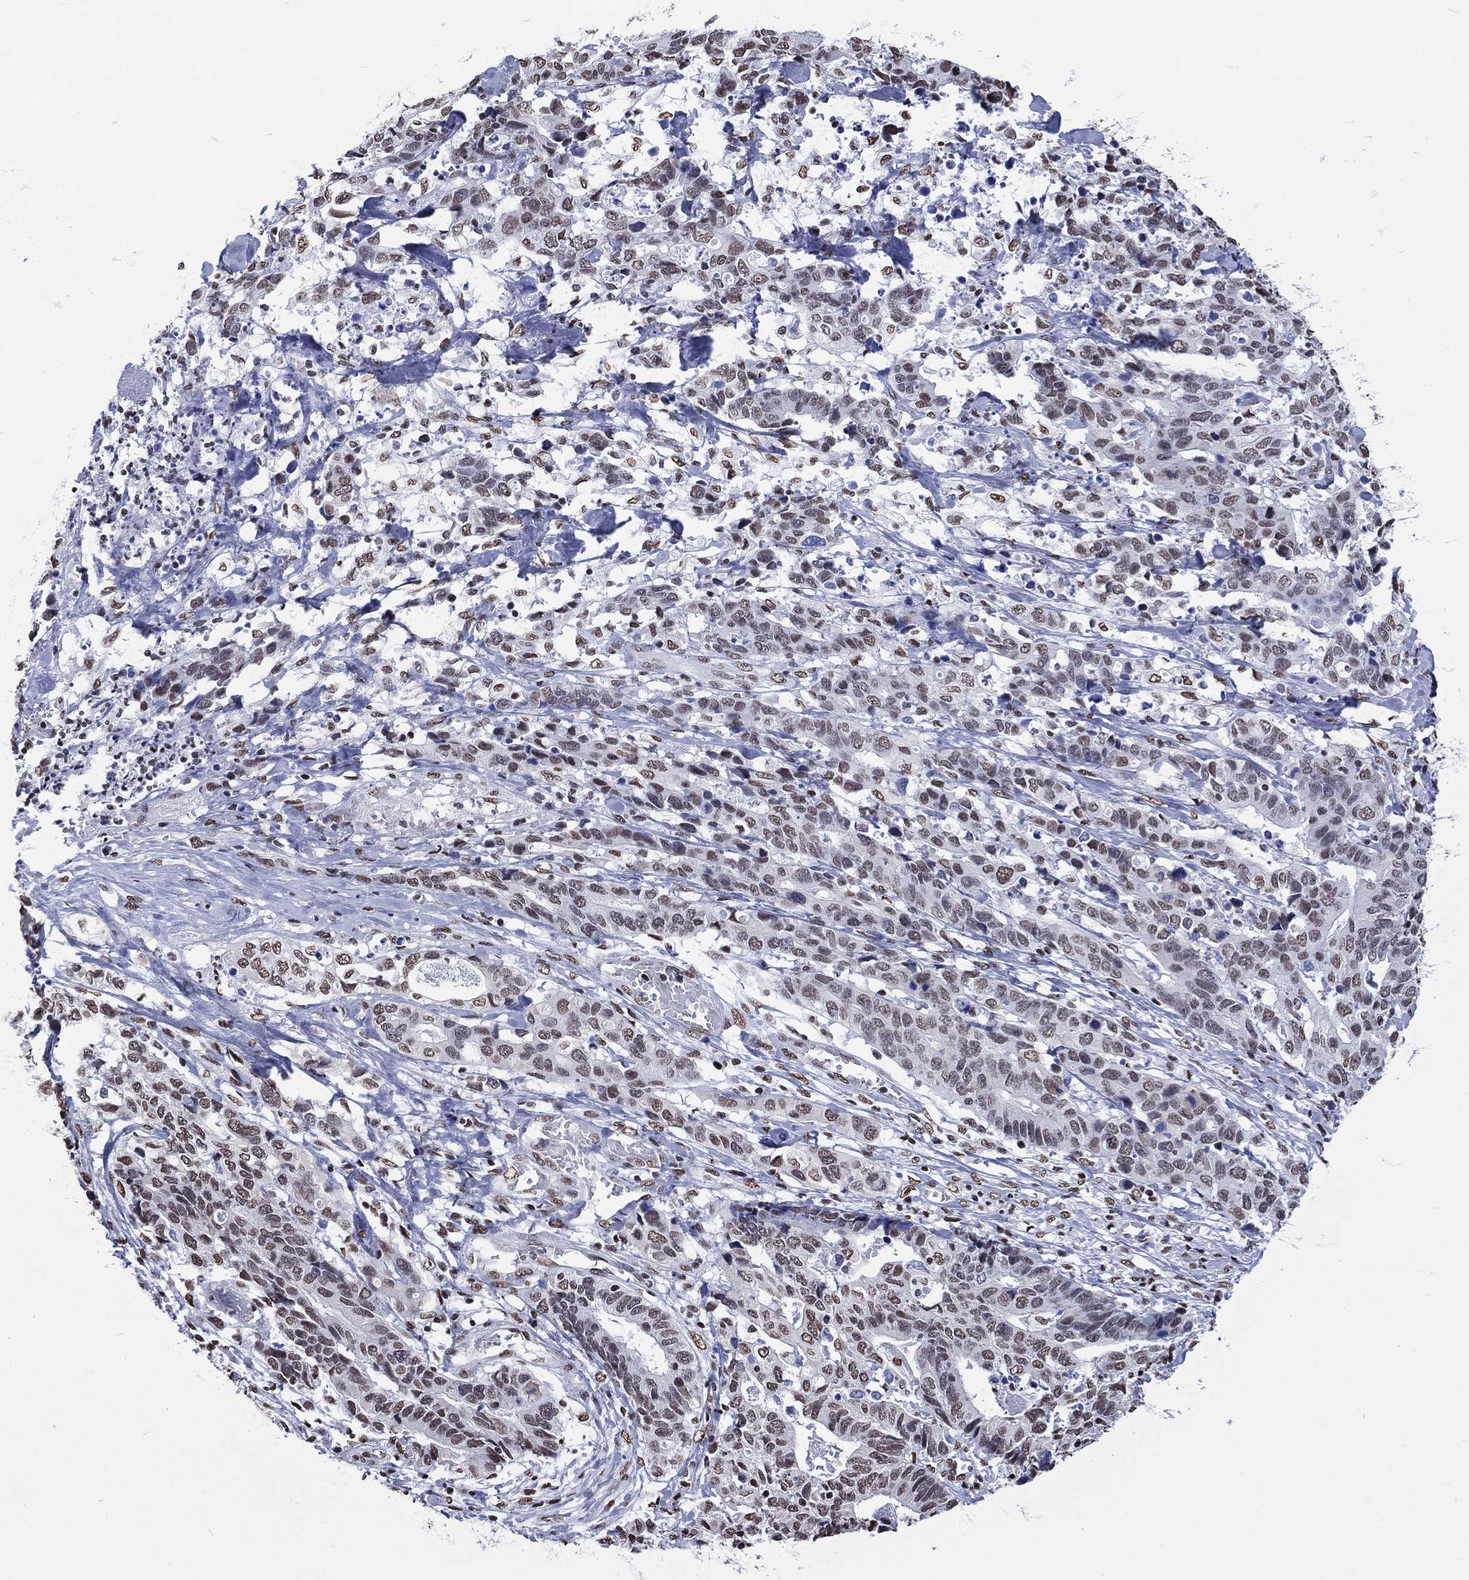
{"staining": {"intensity": "moderate", "quantity": "25%-75%", "location": "nuclear"}, "tissue": "stomach cancer", "cell_type": "Tumor cells", "image_type": "cancer", "snomed": [{"axis": "morphology", "description": "Adenocarcinoma, NOS"}, {"axis": "topography", "description": "Stomach, upper"}], "caption": "About 25%-75% of tumor cells in human stomach adenocarcinoma display moderate nuclear protein positivity as visualized by brown immunohistochemical staining.", "gene": "RETREG2", "patient": {"sex": "female", "age": 67}}